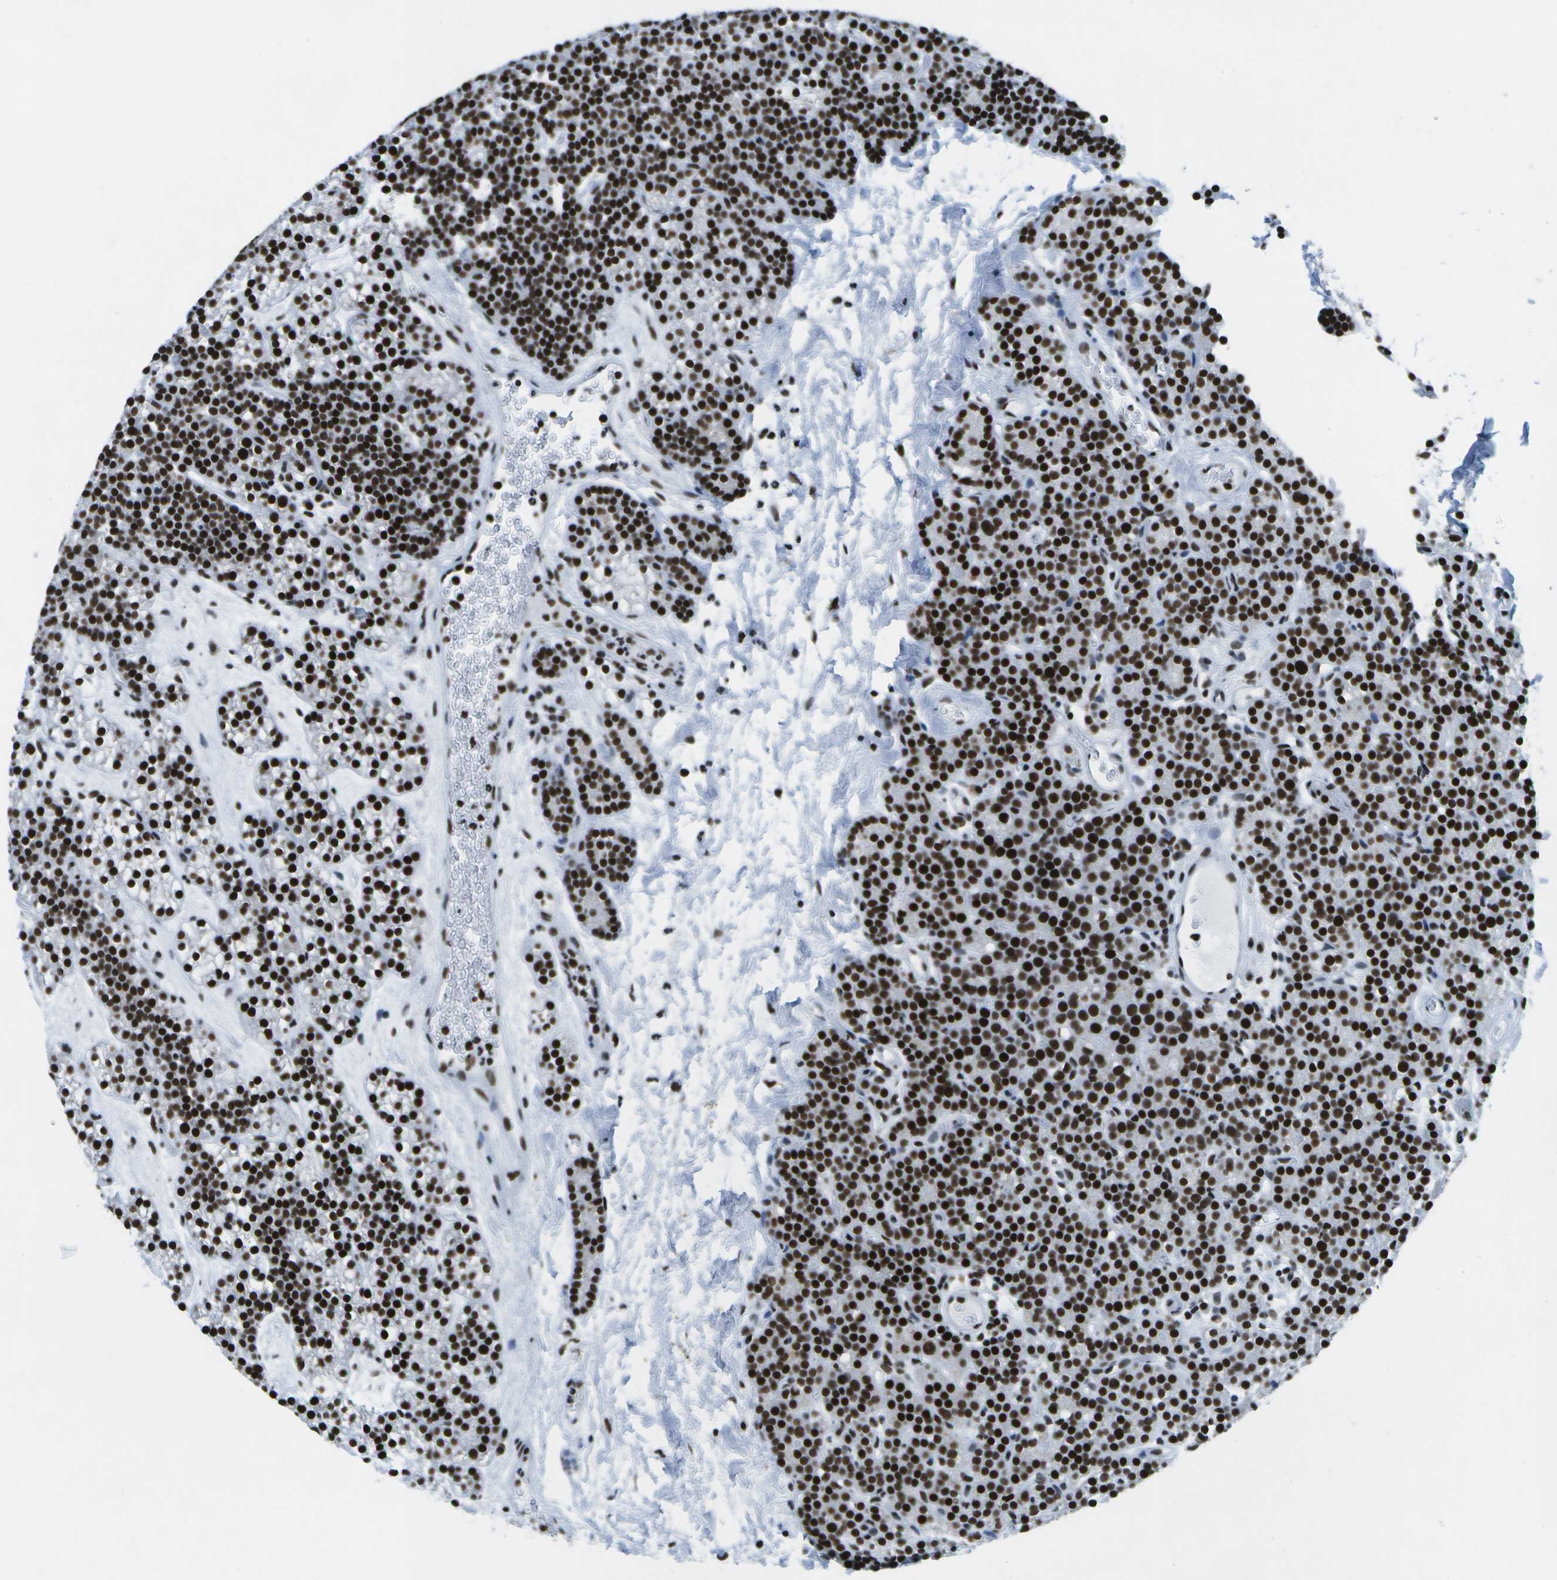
{"staining": {"intensity": "strong", "quantity": ">75%", "location": "nuclear"}, "tissue": "parathyroid gland", "cell_type": "Glandular cells", "image_type": "normal", "snomed": [{"axis": "morphology", "description": "Normal tissue, NOS"}, {"axis": "morphology", "description": "Adenoma, NOS"}, {"axis": "topography", "description": "Parathyroid gland"}], "caption": "IHC of normal human parathyroid gland shows high levels of strong nuclear positivity in approximately >75% of glandular cells.", "gene": "NSRP1", "patient": {"sex": "female", "age": 54}}